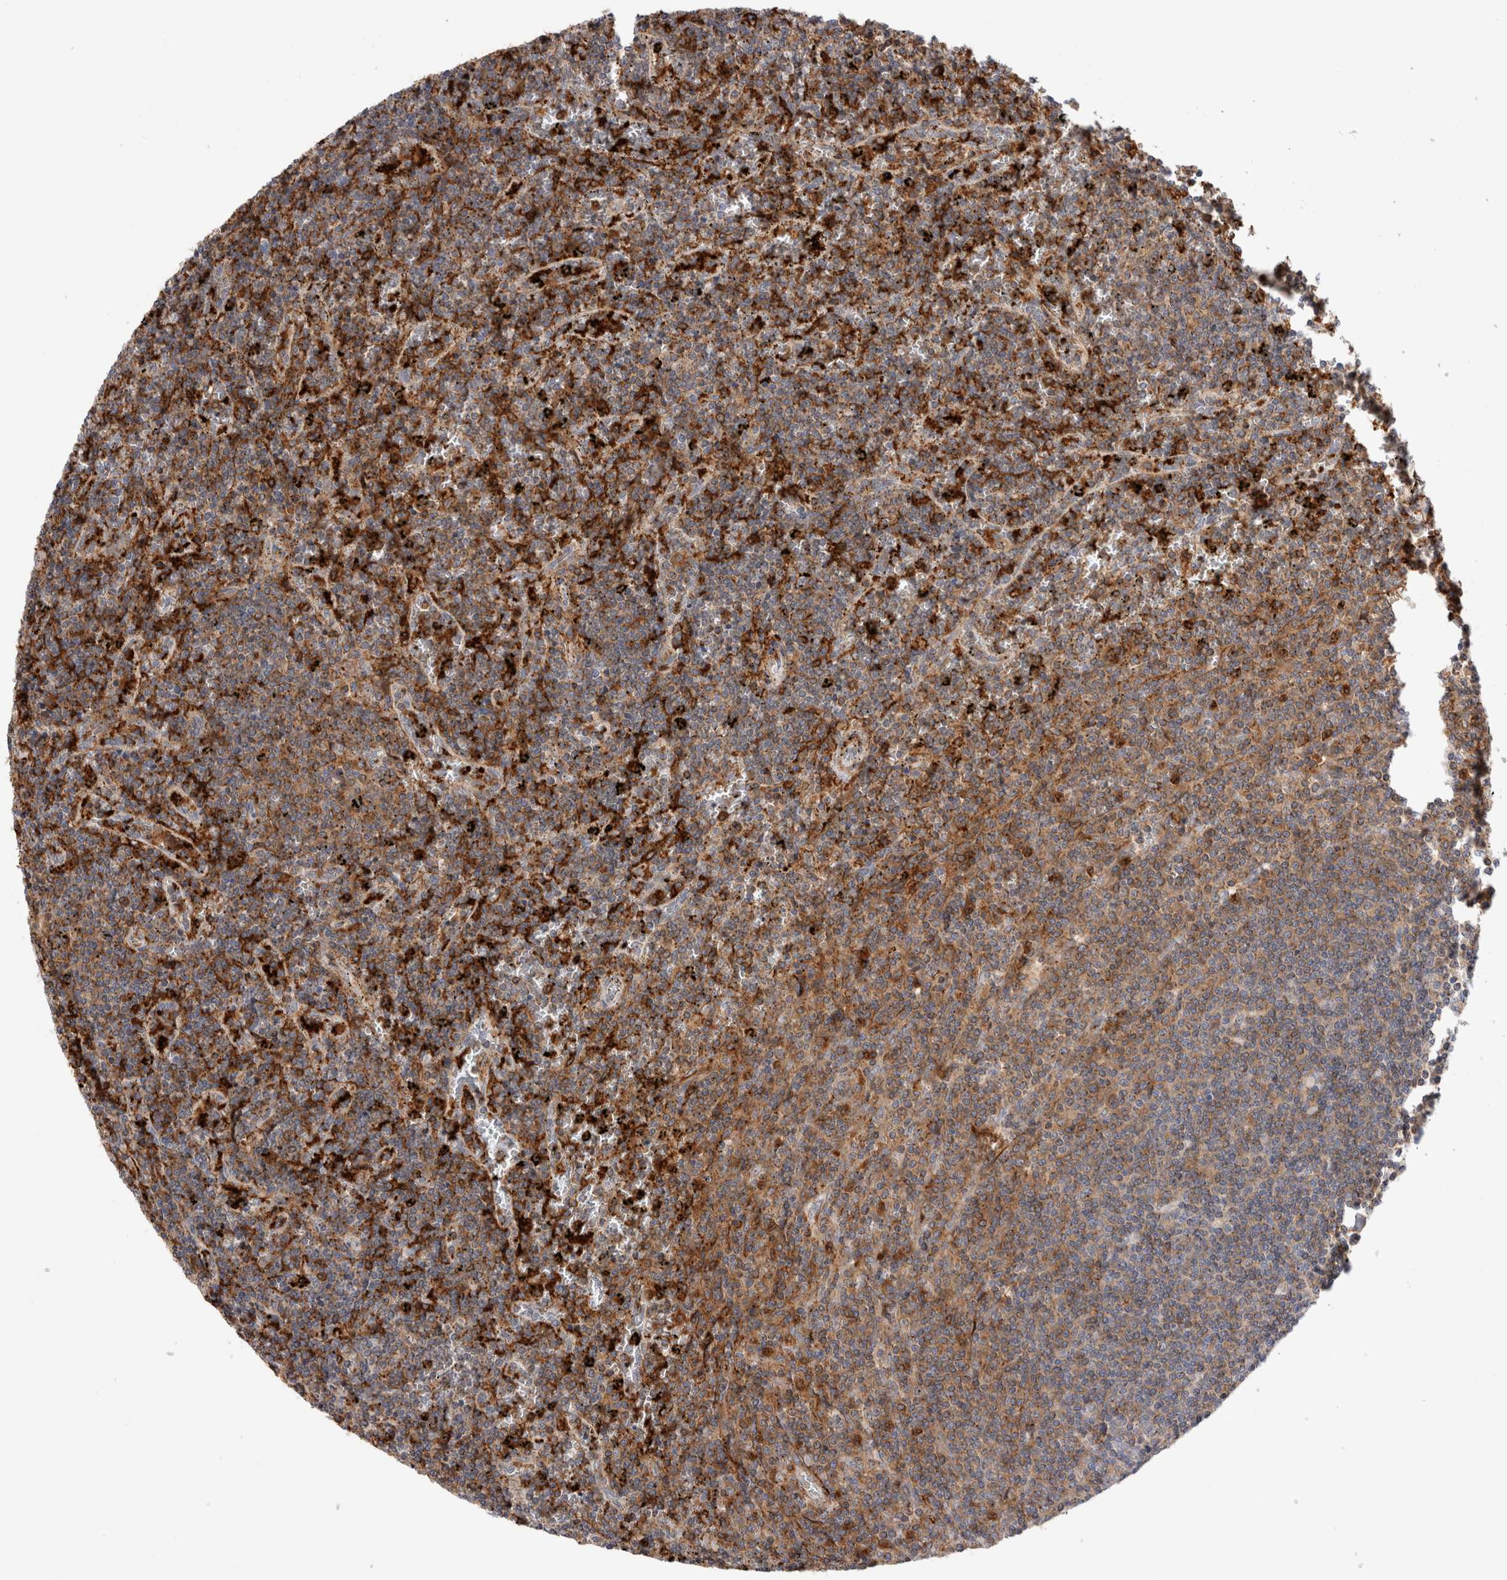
{"staining": {"intensity": "weak", "quantity": "25%-75%", "location": "cytoplasmic/membranous"}, "tissue": "lymphoma", "cell_type": "Tumor cells", "image_type": "cancer", "snomed": [{"axis": "morphology", "description": "Malignant lymphoma, non-Hodgkin's type, Low grade"}, {"axis": "topography", "description": "Spleen"}], "caption": "Immunohistochemistry (IHC) (DAB) staining of lymphoma shows weak cytoplasmic/membranous protein expression in about 25%-75% of tumor cells.", "gene": "CCDC88B", "patient": {"sex": "female", "age": 50}}